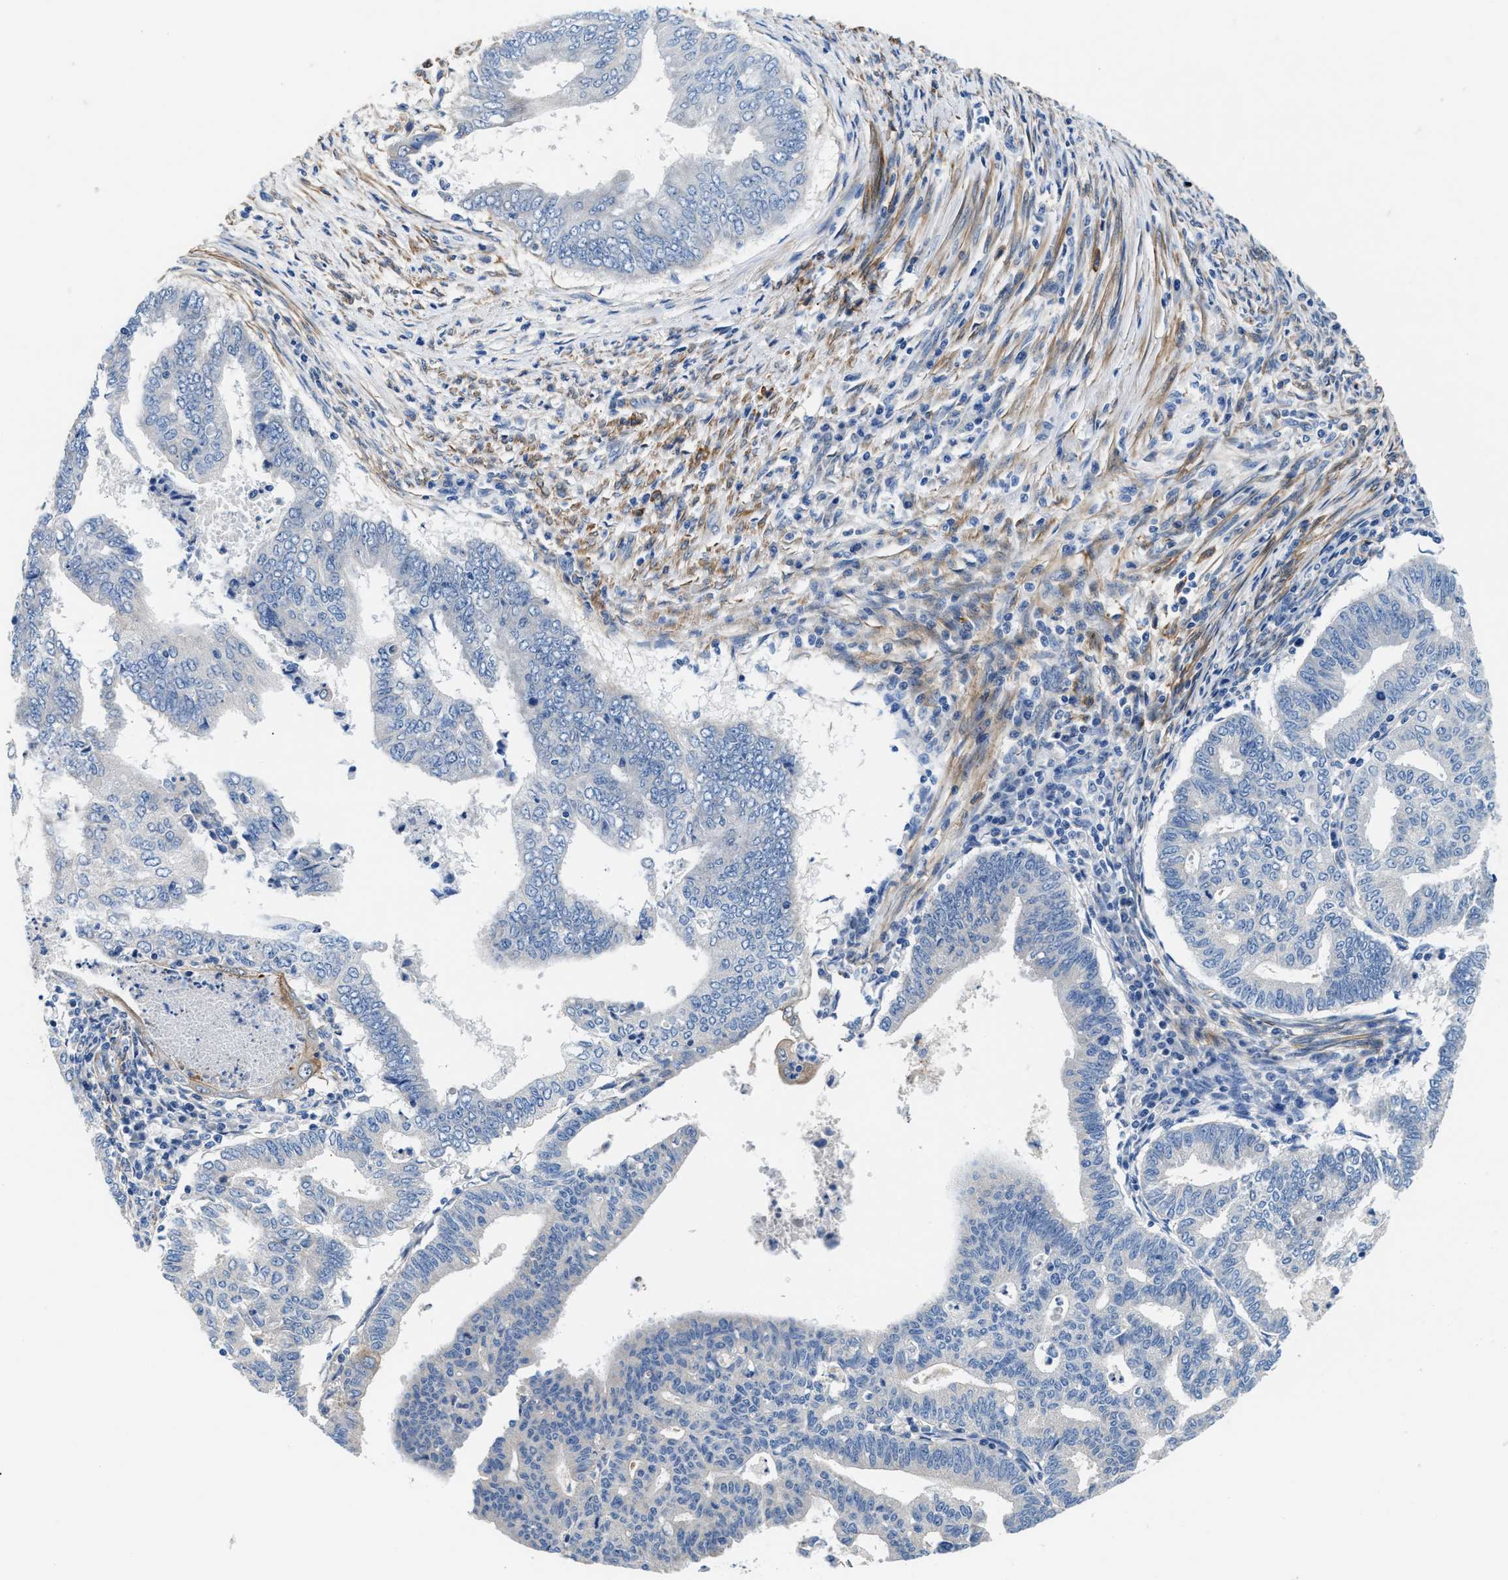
{"staining": {"intensity": "negative", "quantity": "none", "location": "none"}, "tissue": "endometrial cancer", "cell_type": "Tumor cells", "image_type": "cancer", "snomed": [{"axis": "morphology", "description": "Polyp, NOS"}, {"axis": "morphology", "description": "Adenocarcinoma, NOS"}, {"axis": "morphology", "description": "Adenoma, NOS"}, {"axis": "topography", "description": "Endometrium"}], "caption": "An immunohistochemistry (IHC) photomicrograph of polyp (endometrial) is shown. There is no staining in tumor cells of polyp (endometrial).", "gene": "PARG", "patient": {"sex": "female", "age": 79}}